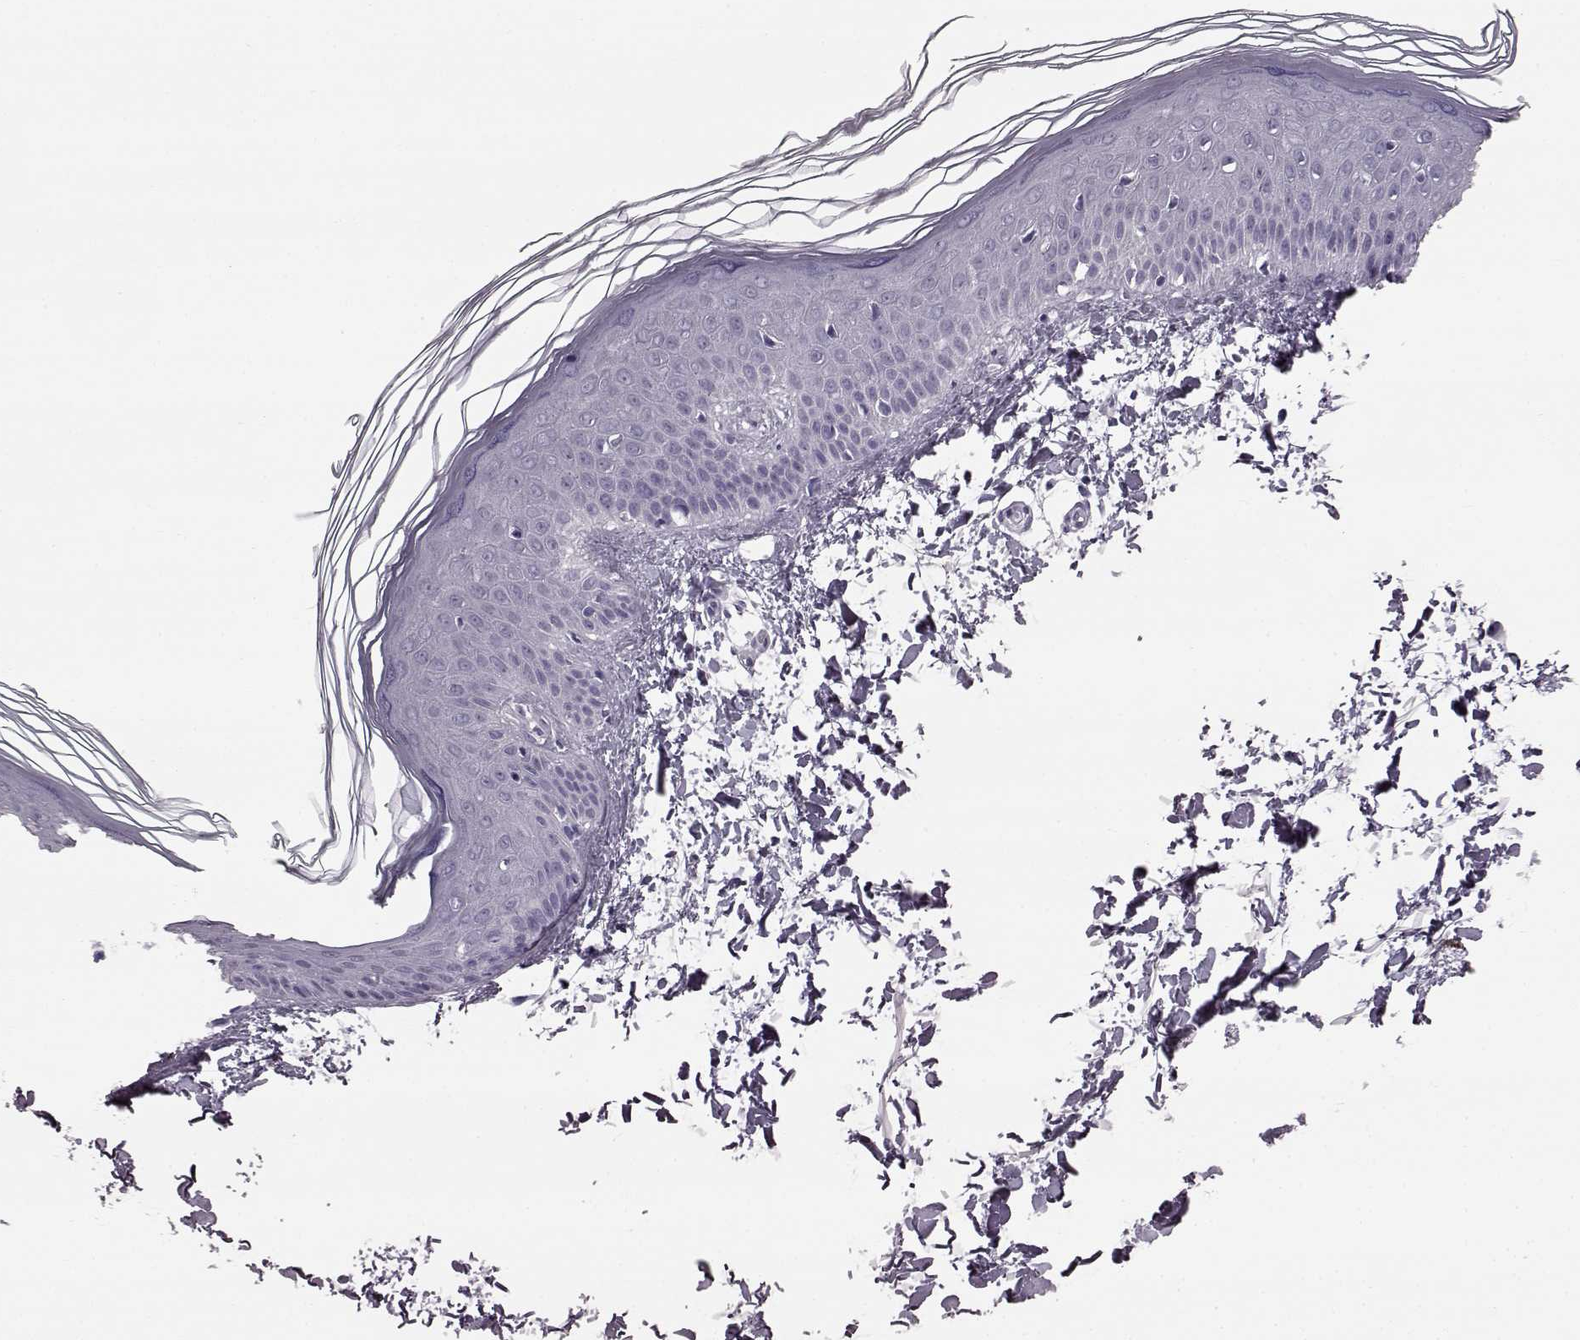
{"staining": {"intensity": "negative", "quantity": "none", "location": "none"}, "tissue": "skin", "cell_type": "Fibroblasts", "image_type": "normal", "snomed": [{"axis": "morphology", "description": "Normal tissue, NOS"}, {"axis": "topography", "description": "Skin"}], "caption": "Histopathology image shows no protein positivity in fibroblasts of benign skin.", "gene": "PRPH2", "patient": {"sex": "female", "age": 62}}